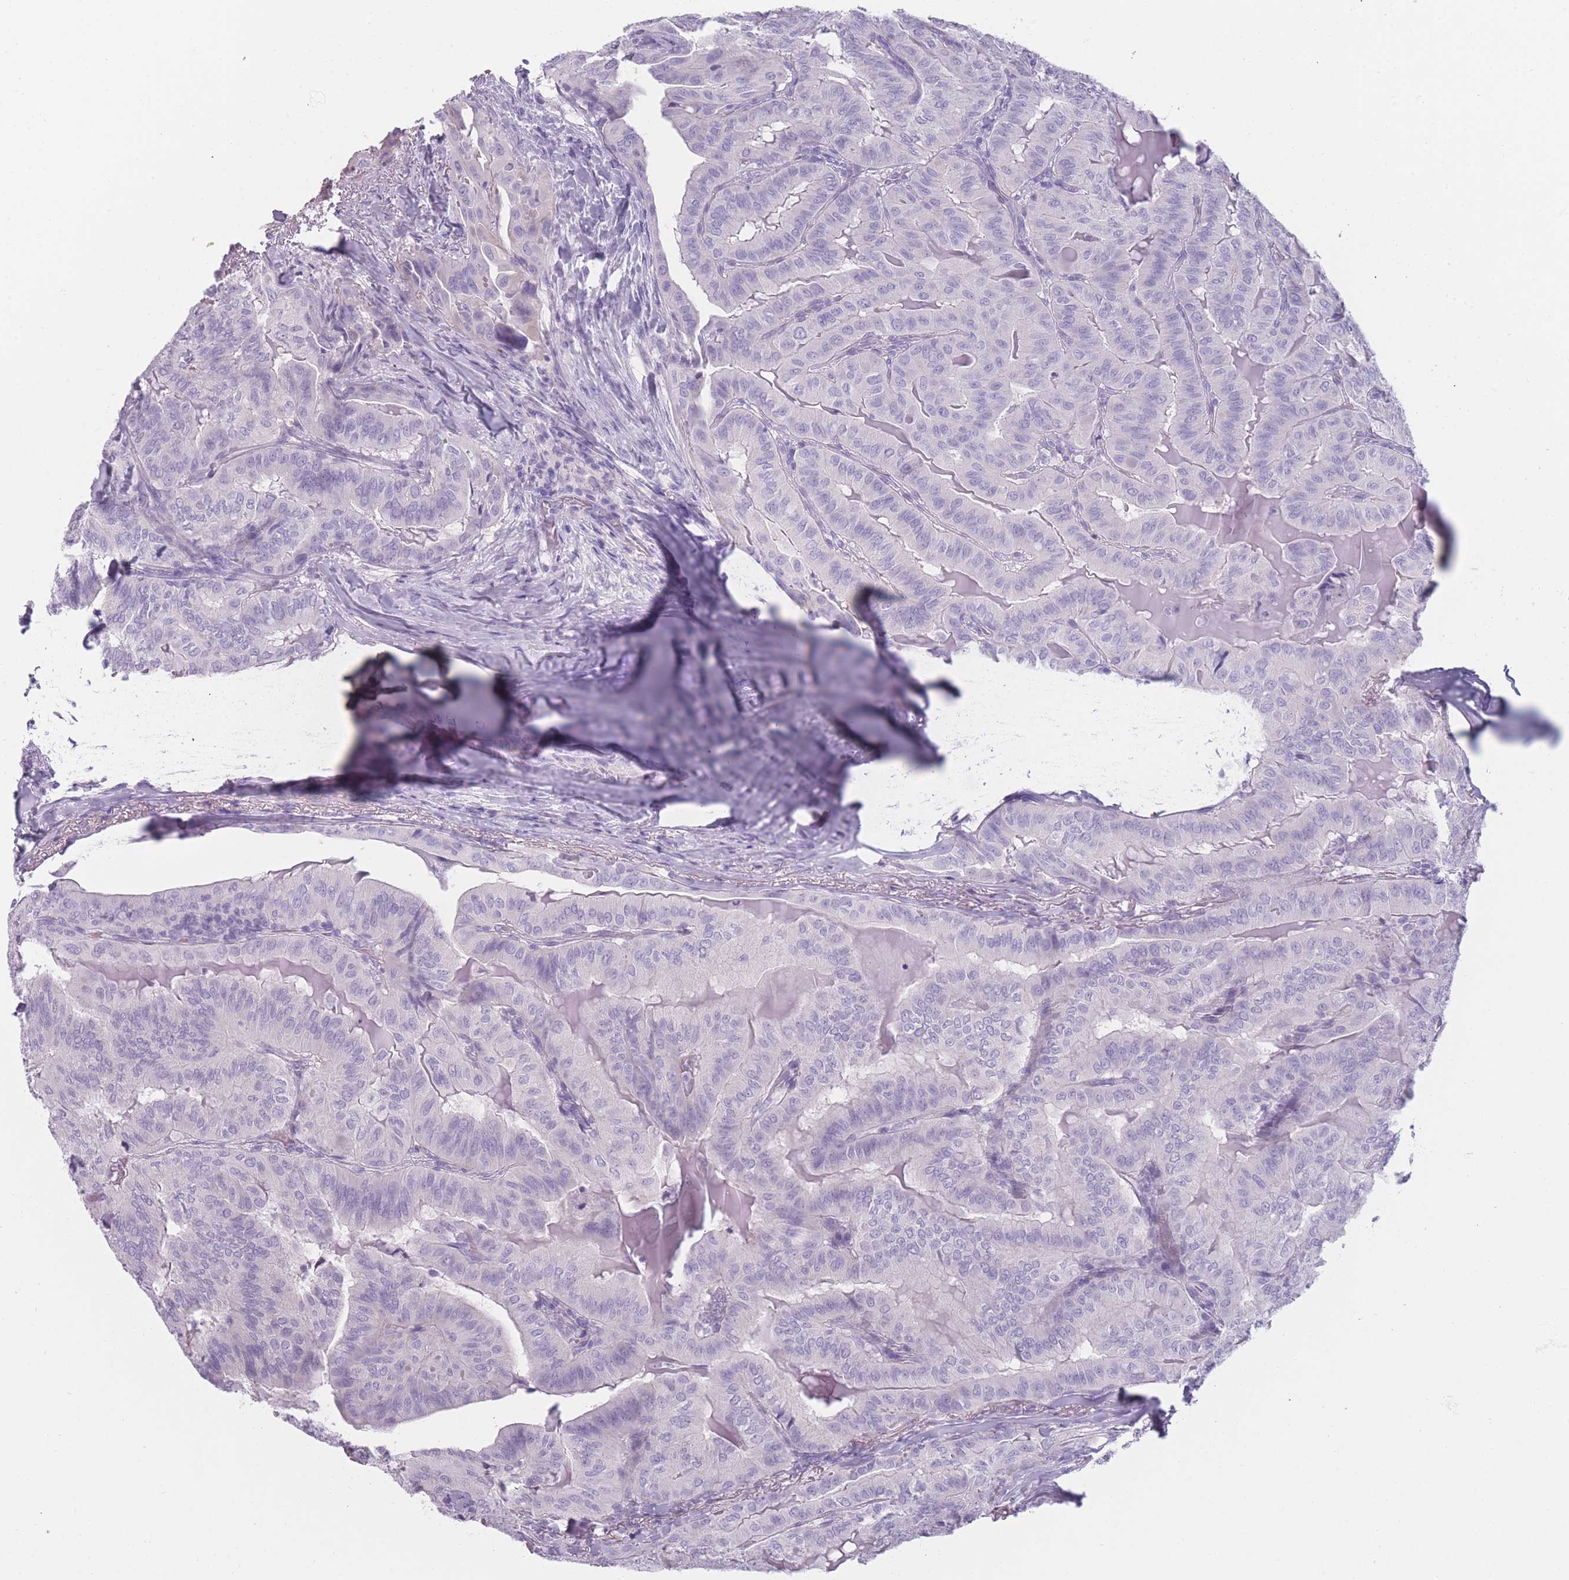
{"staining": {"intensity": "negative", "quantity": "none", "location": "none"}, "tissue": "thyroid cancer", "cell_type": "Tumor cells", "image_type": "cancer", "snomed": [{"axis": "morphology", "description": "Papillary adenocarcinoma, NOS"}, {"axis": "topography", "description": "Thyroid gland"}], "caption": "Human thyroid cancer stained for a protein using immunohistochemistry shows no expression in tumor cells.", "gene": "PPFIA3", "patient": {"sex": "female", "age": 68}}